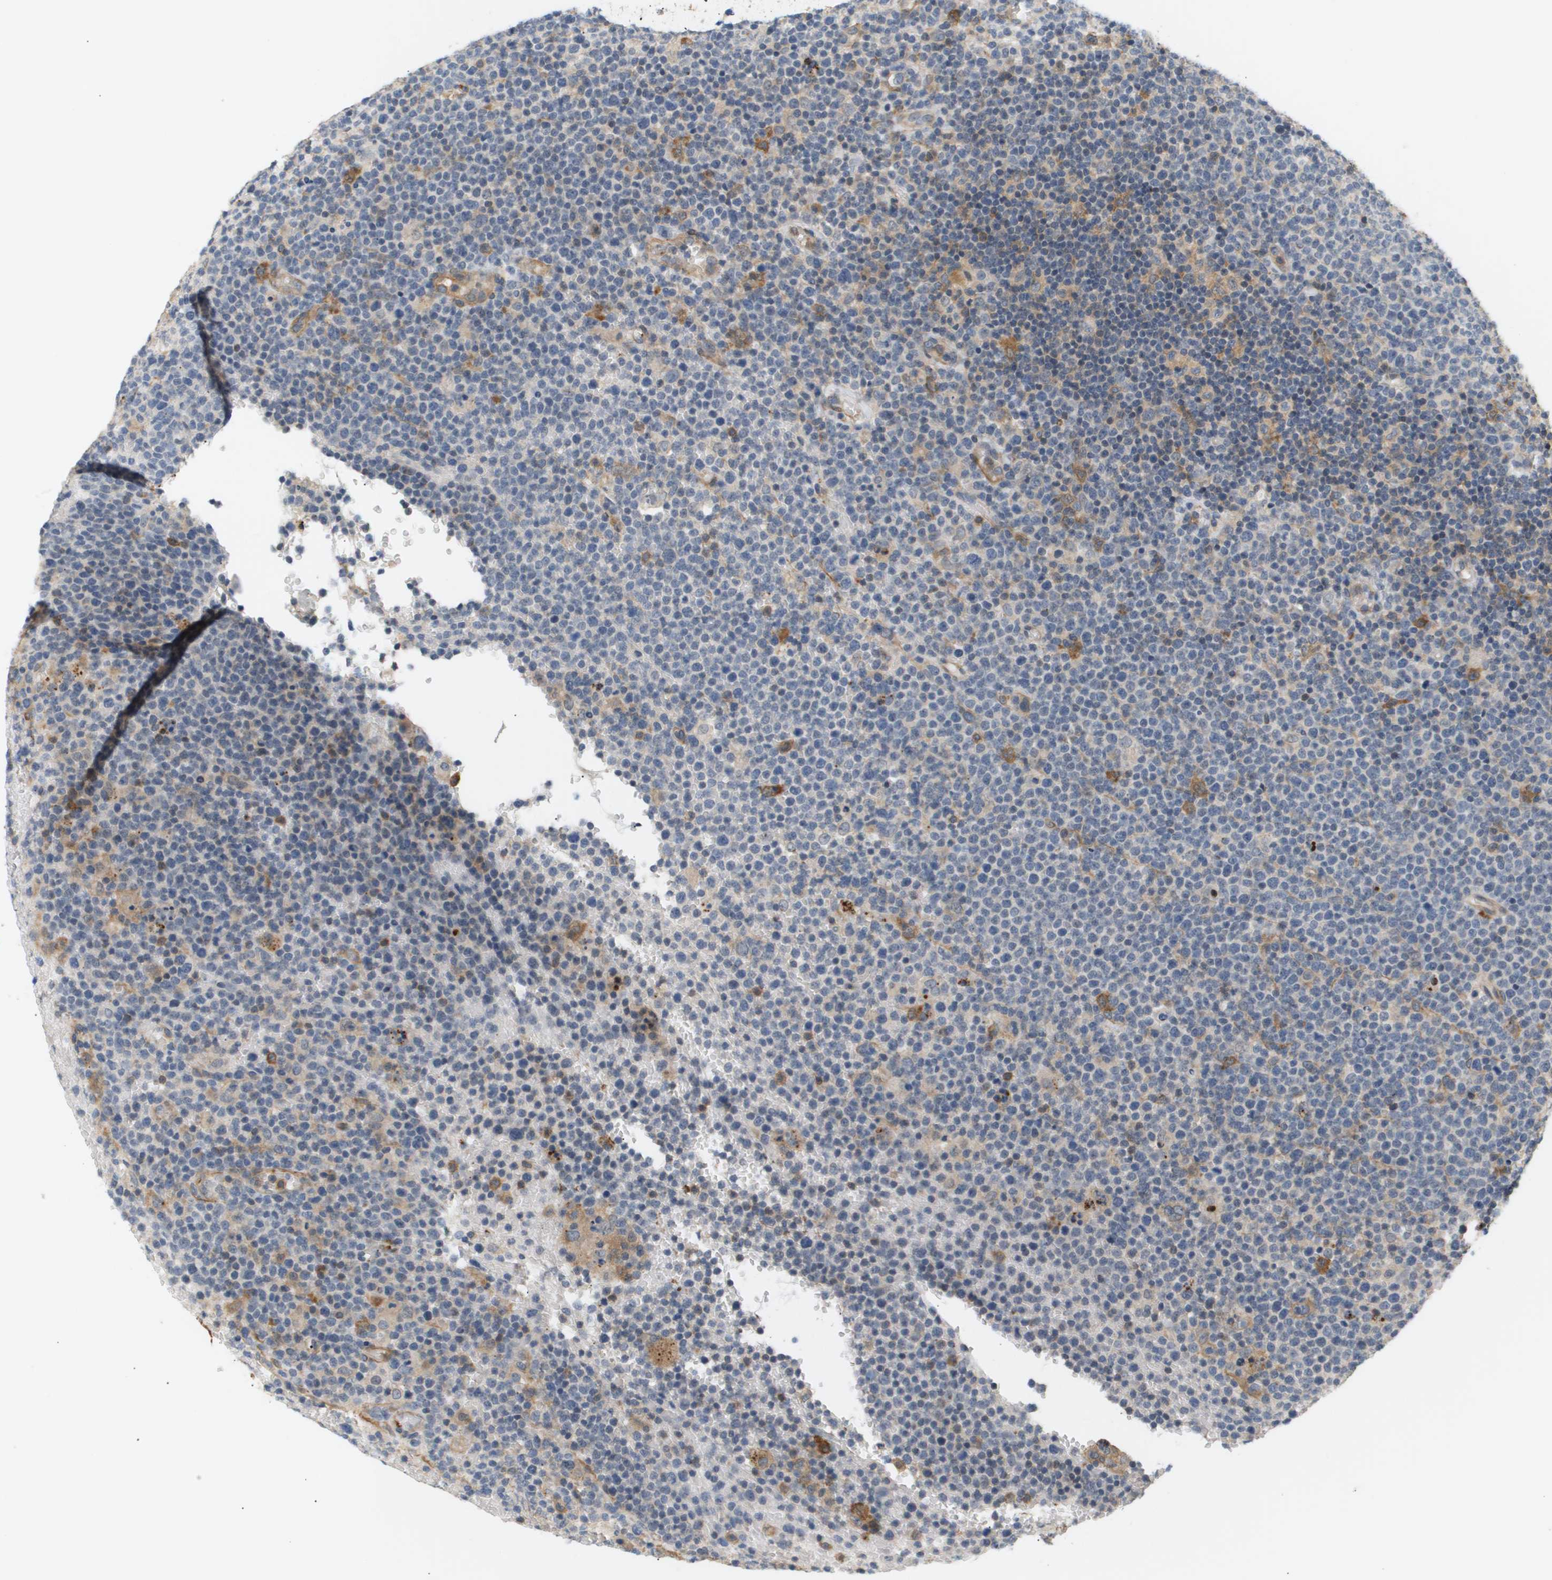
{"staining": {"intensity": "moderate", "quantity": "<25%", "location": "cytoplasmic/membranous"}, "tissue": "lymphoma", "cell_type": "Tumor cells", "image_type": "cancer", "snomed": [{"axis": "morphology", "description": "Malignant lymphoma, non-Hodgkin's type, High grade"}, {"axis": "topography", "description": "Lymph node"}], "caption": "High-grade malignant lymphoma, non-Hodgkin's type tissue reveals moderate cytoplasmic/membranous expression in approximately <25% of tumor cells, visualized by immunohistochemistry.", "gene": "CORO2B", "patient": {"sex": "male", "age": 61}}